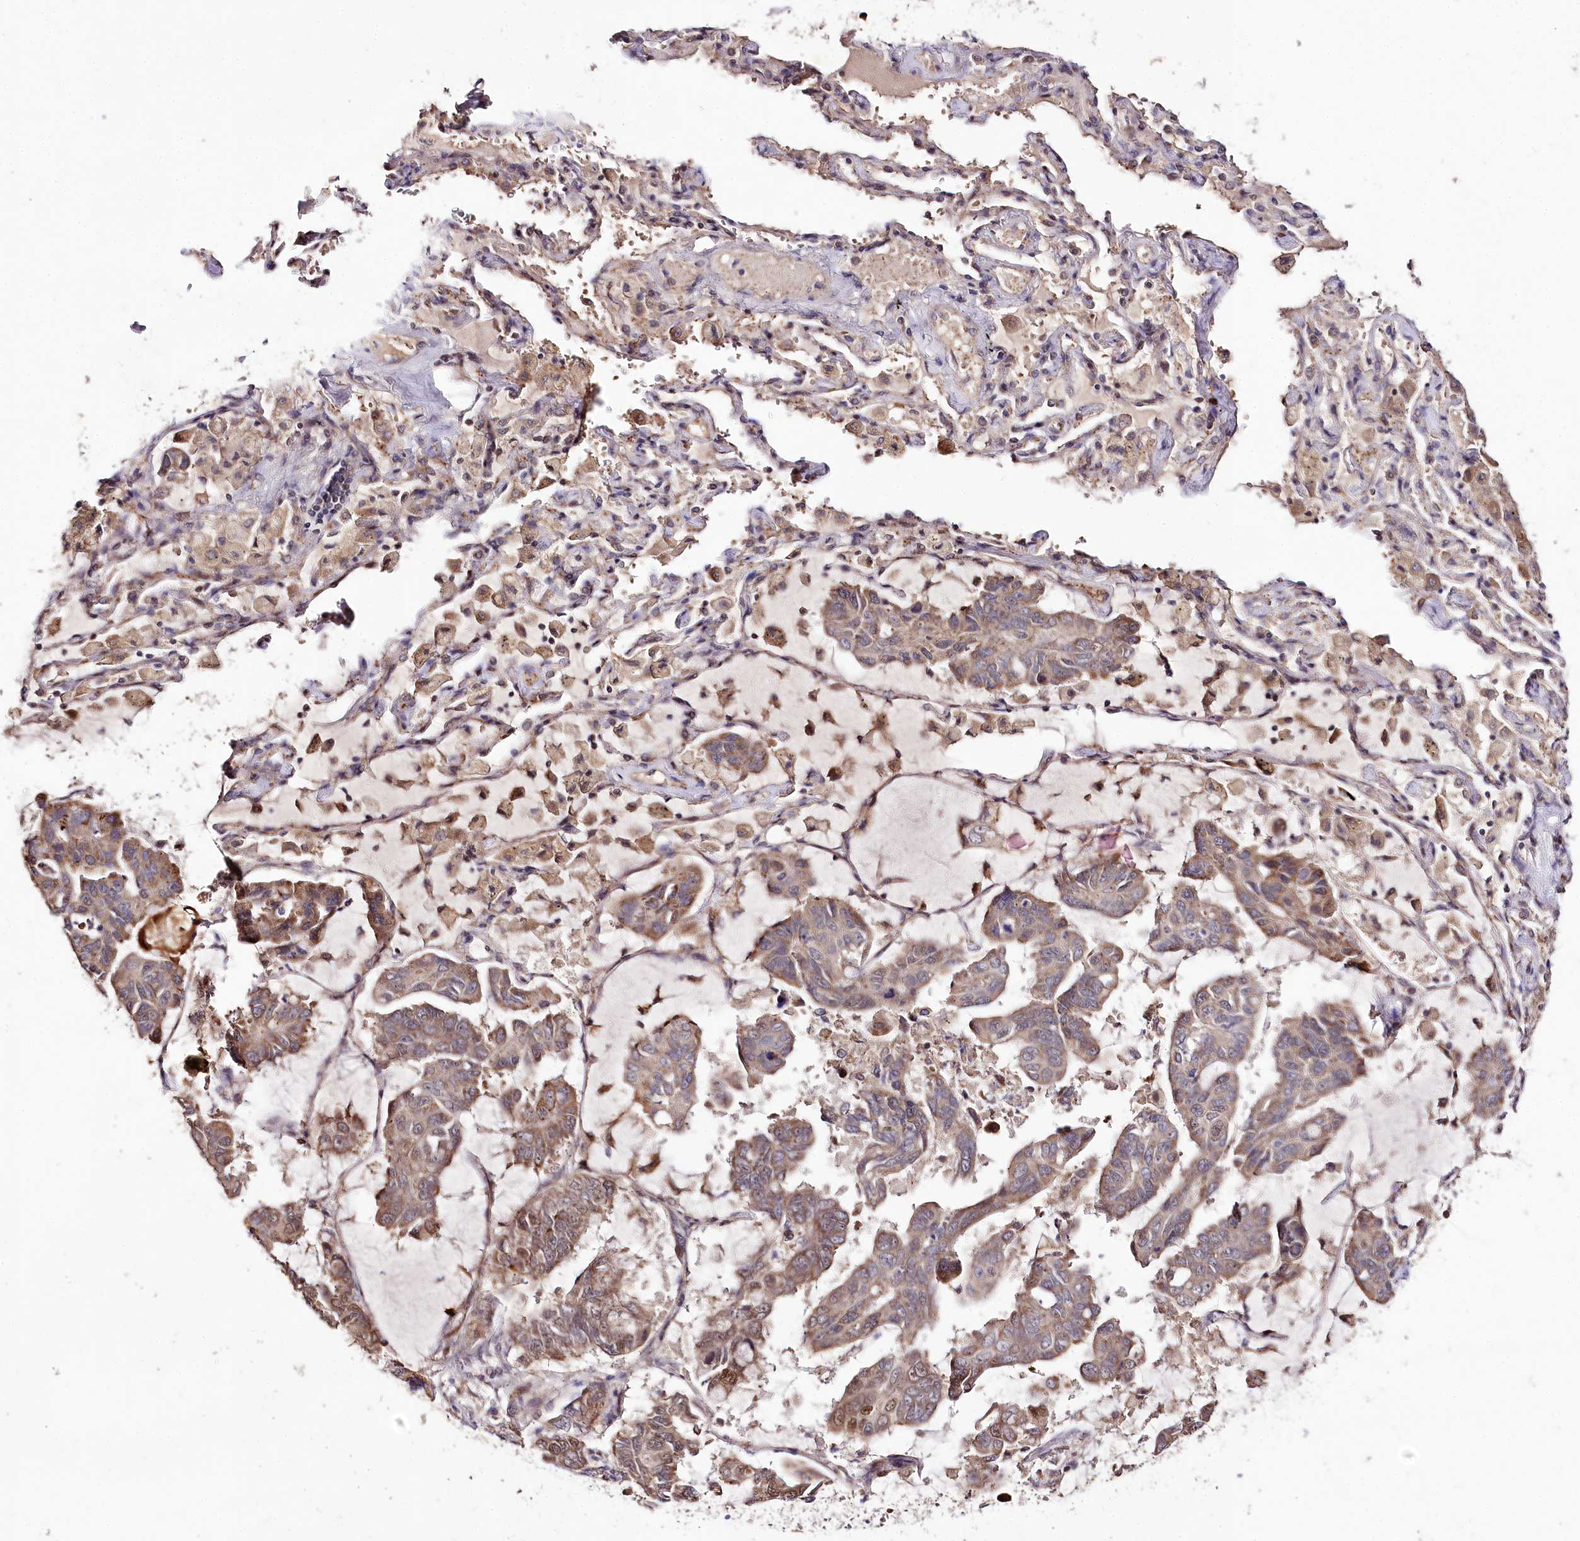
{"staining": {"intensity": "moderate", "quantity": "<25%", "location": "cytoplasmic/membranous,nuclear"}, "tissue": "lung cancer", "cell_type": "Tumor cells", "image_type": "cancer", "snomed": [{"axis": "morphology", "description": "Adenocarcinoma, NOS"}, {"axis": "topography", "description": "Lung"}], "caption": "The histopathology image demonstrates immunohistochemical staining of lung cancer. There is moderate cytoplasmic/membranous and nuclear positivity is seen in approximately <25% of tumor cells.", "gene": "DMP1", "patient": {"sex": "male", "age": 64}}